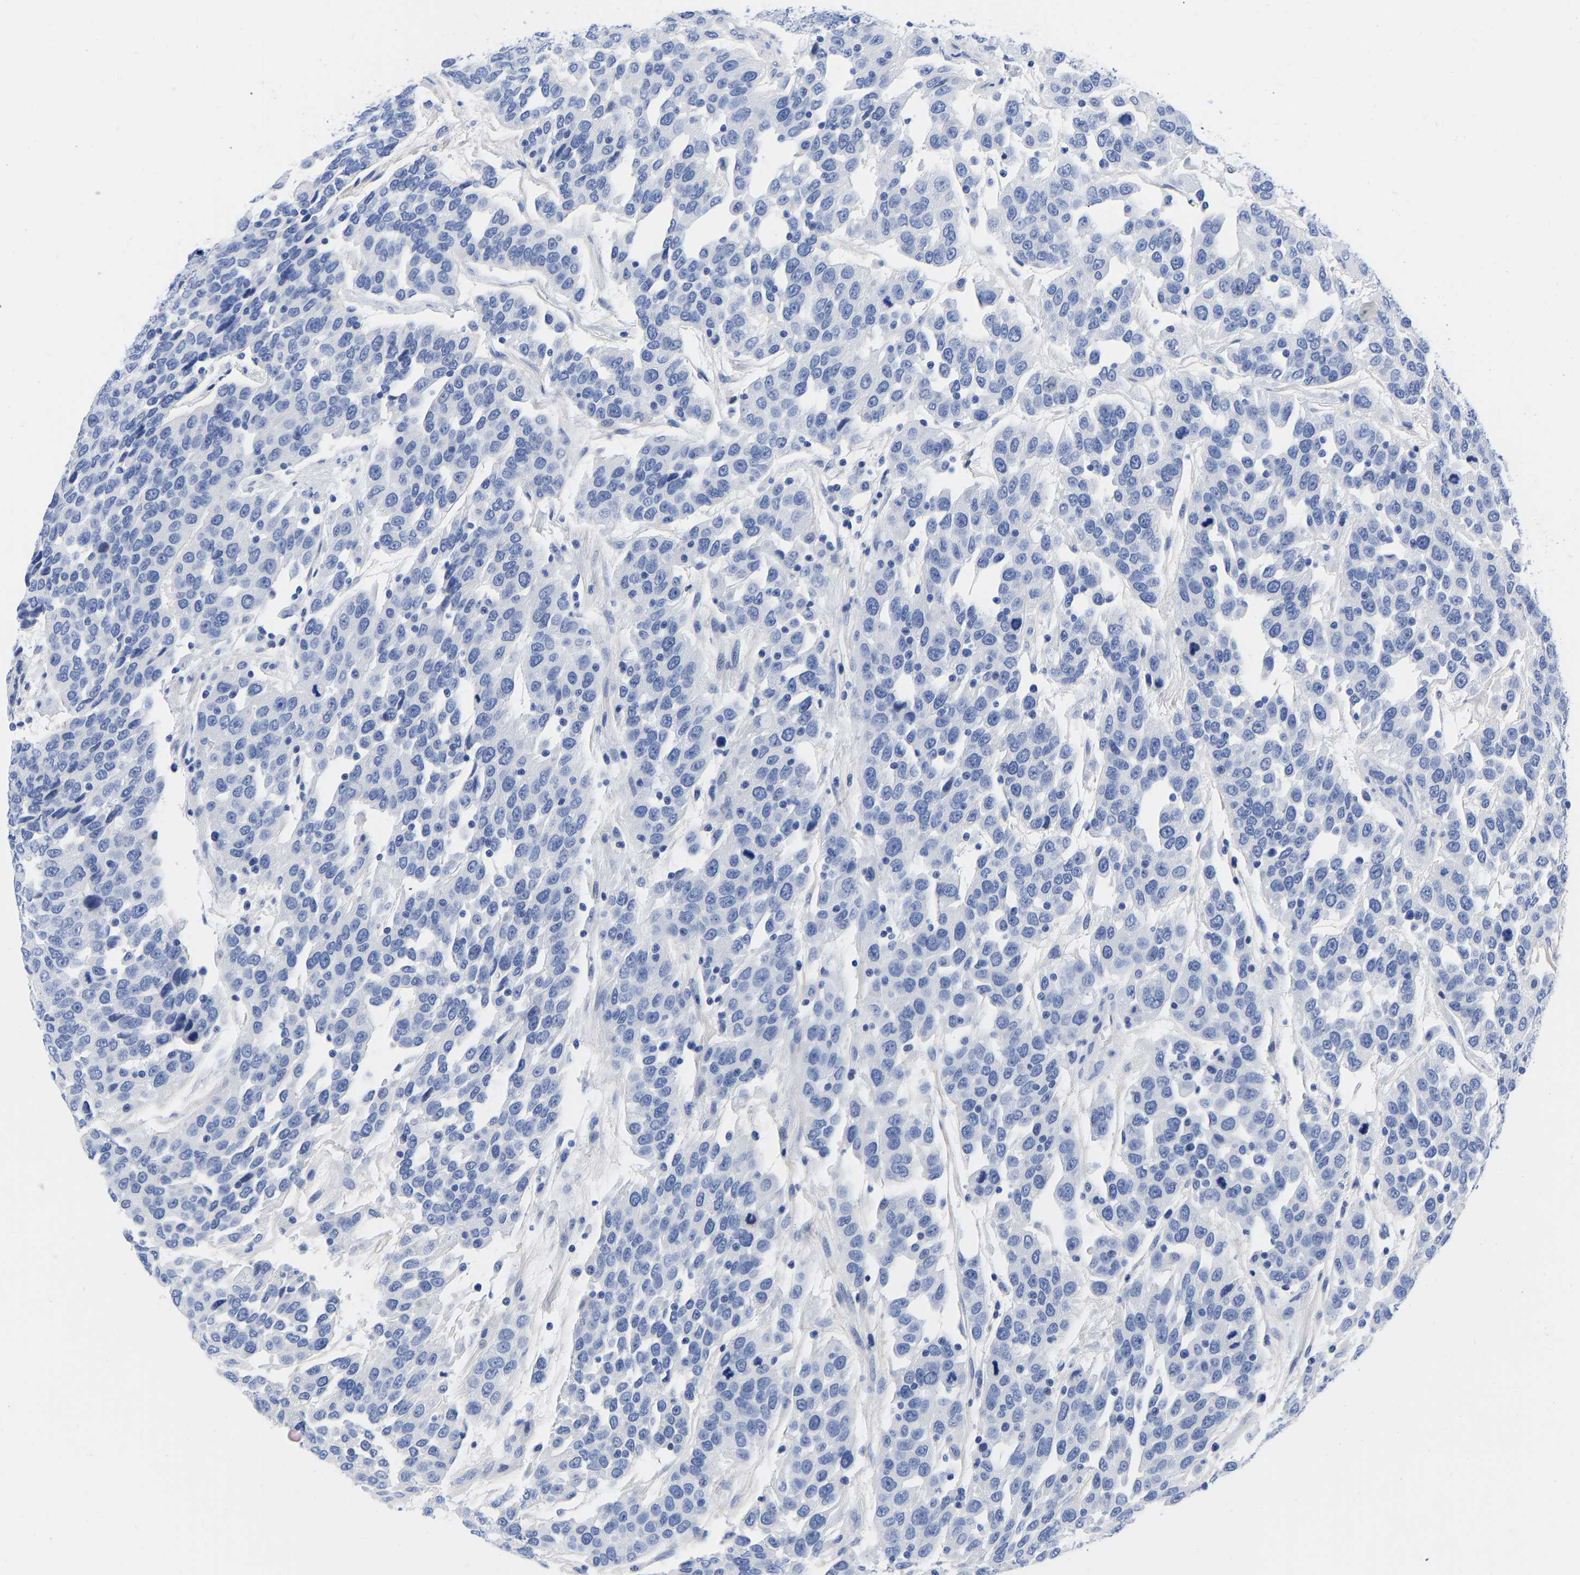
{"staining": {"intensity": "negative", "quantity": "none", "location": "none"}, "tissue": "urothelial cancer", "cell_type": "Tumor cells", "image_type": "cancer", "snomed": [{"axis": "morphology", "description": "Urothelial carcinoma, High grade"}, {"axis": "topography", "description": "Urinary bladder"}], "caption": "Protein analysis of high-grade urothelial carcinoma exhibits no significant expression in tumor cells. (Stains: DAB (3,3'-diaminobenzidine) immunohistochemistry (IHC) with hematoxylin counter stain, Microscopy: brightfield microscopy at high magnification).", "gene": "GPA33", "patient": {"sex": "female", "age": 80}}